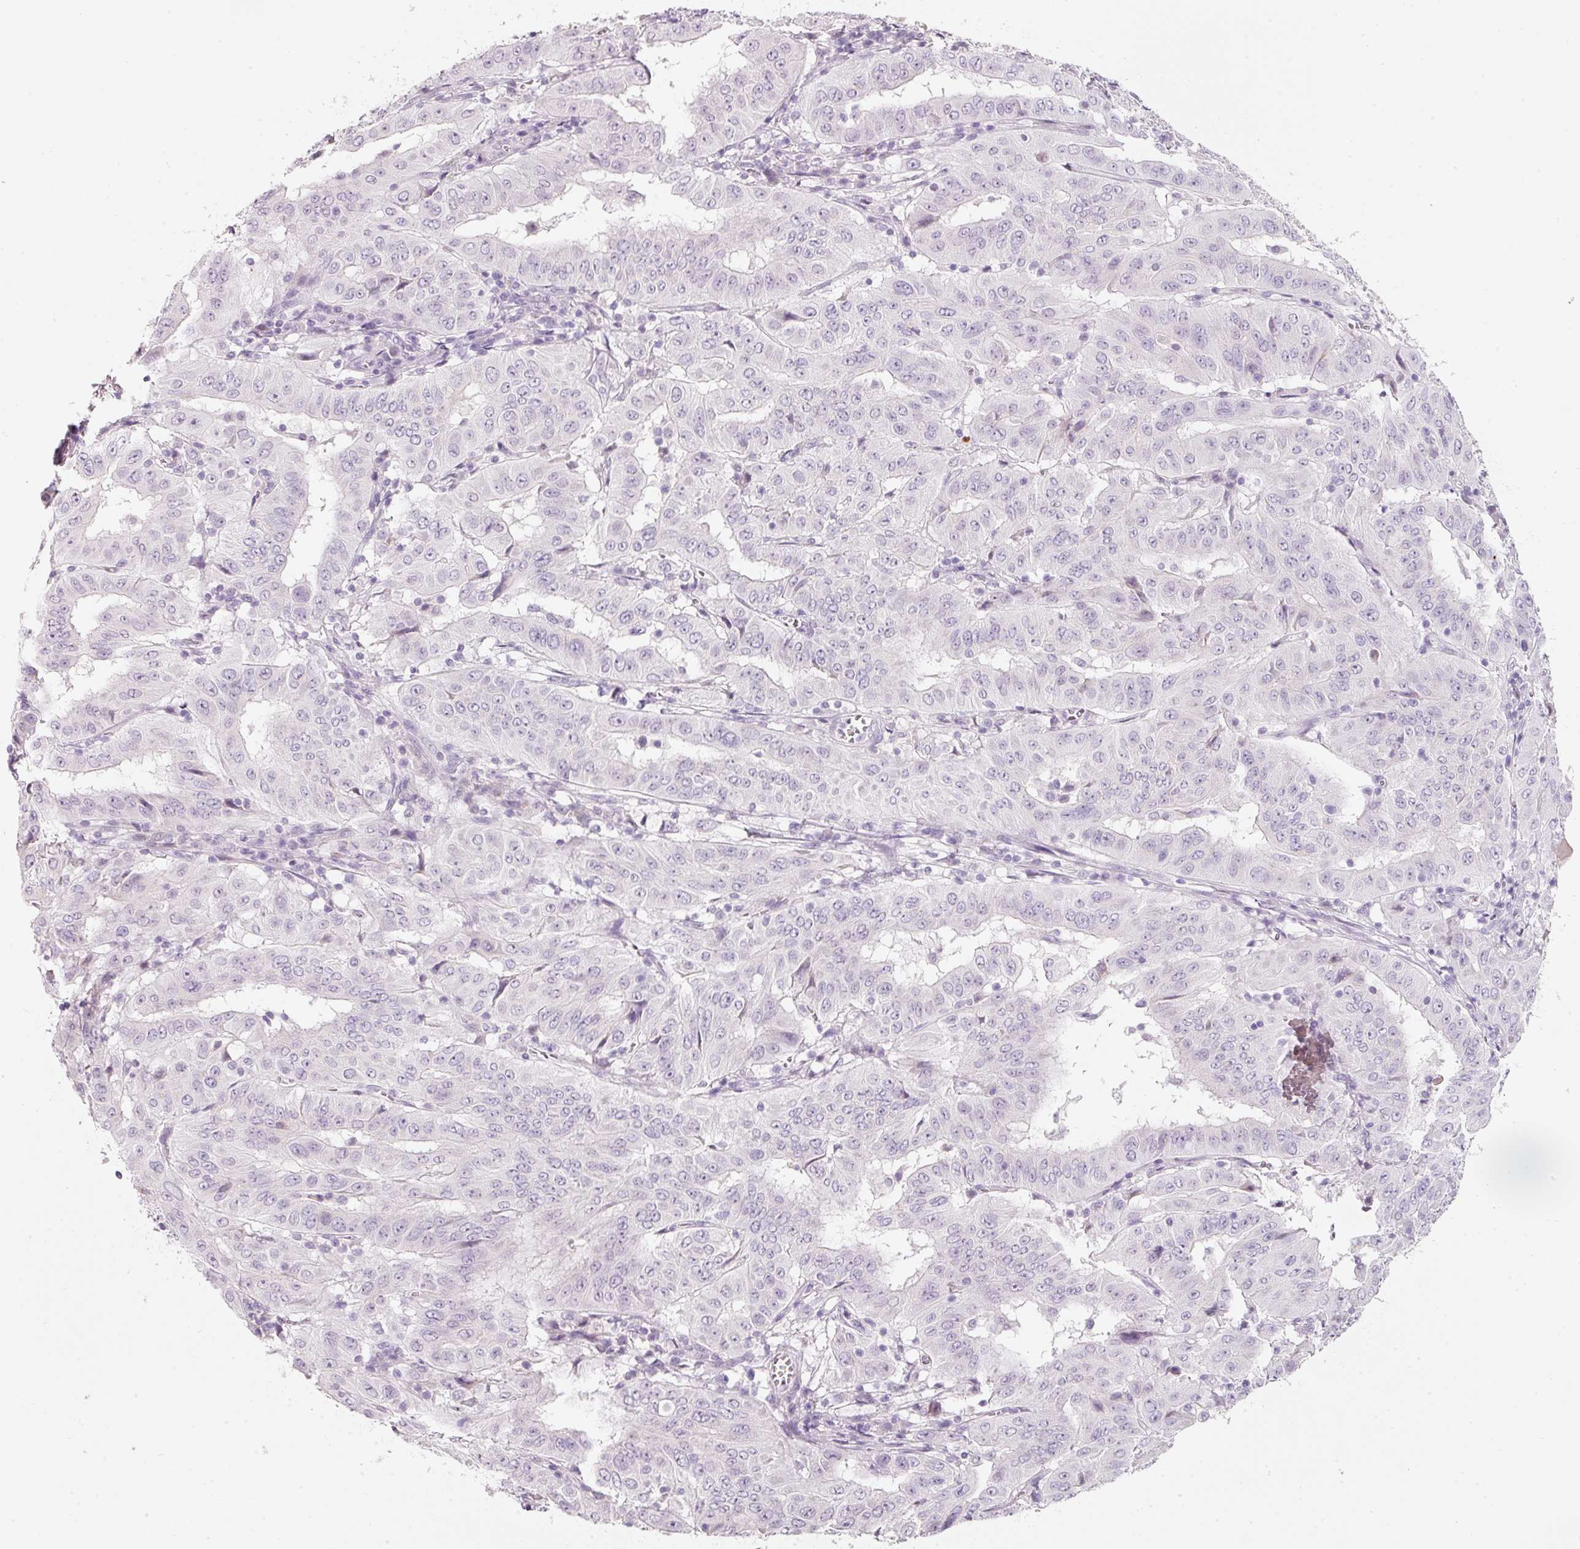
{"staining": {"intensity": "negative", "quantity": "none", "location": "none"}, "tissue": "pancreatic cancer", "cell_type": "Tumor cells", "image_type": "cancer", "snomed": [{"axis": "morphology", "description": "Adenocarcinoma, NOS"}, {"axis": "topography", "description": "Pancreas"}], "caption": "The IHC photomicrograph has no significant expression in tumor cells of pancreatic adenocarcinoma tissue.", "gene": "ENSG00000206549", "patient": {"sex": "male", "age": 63}}